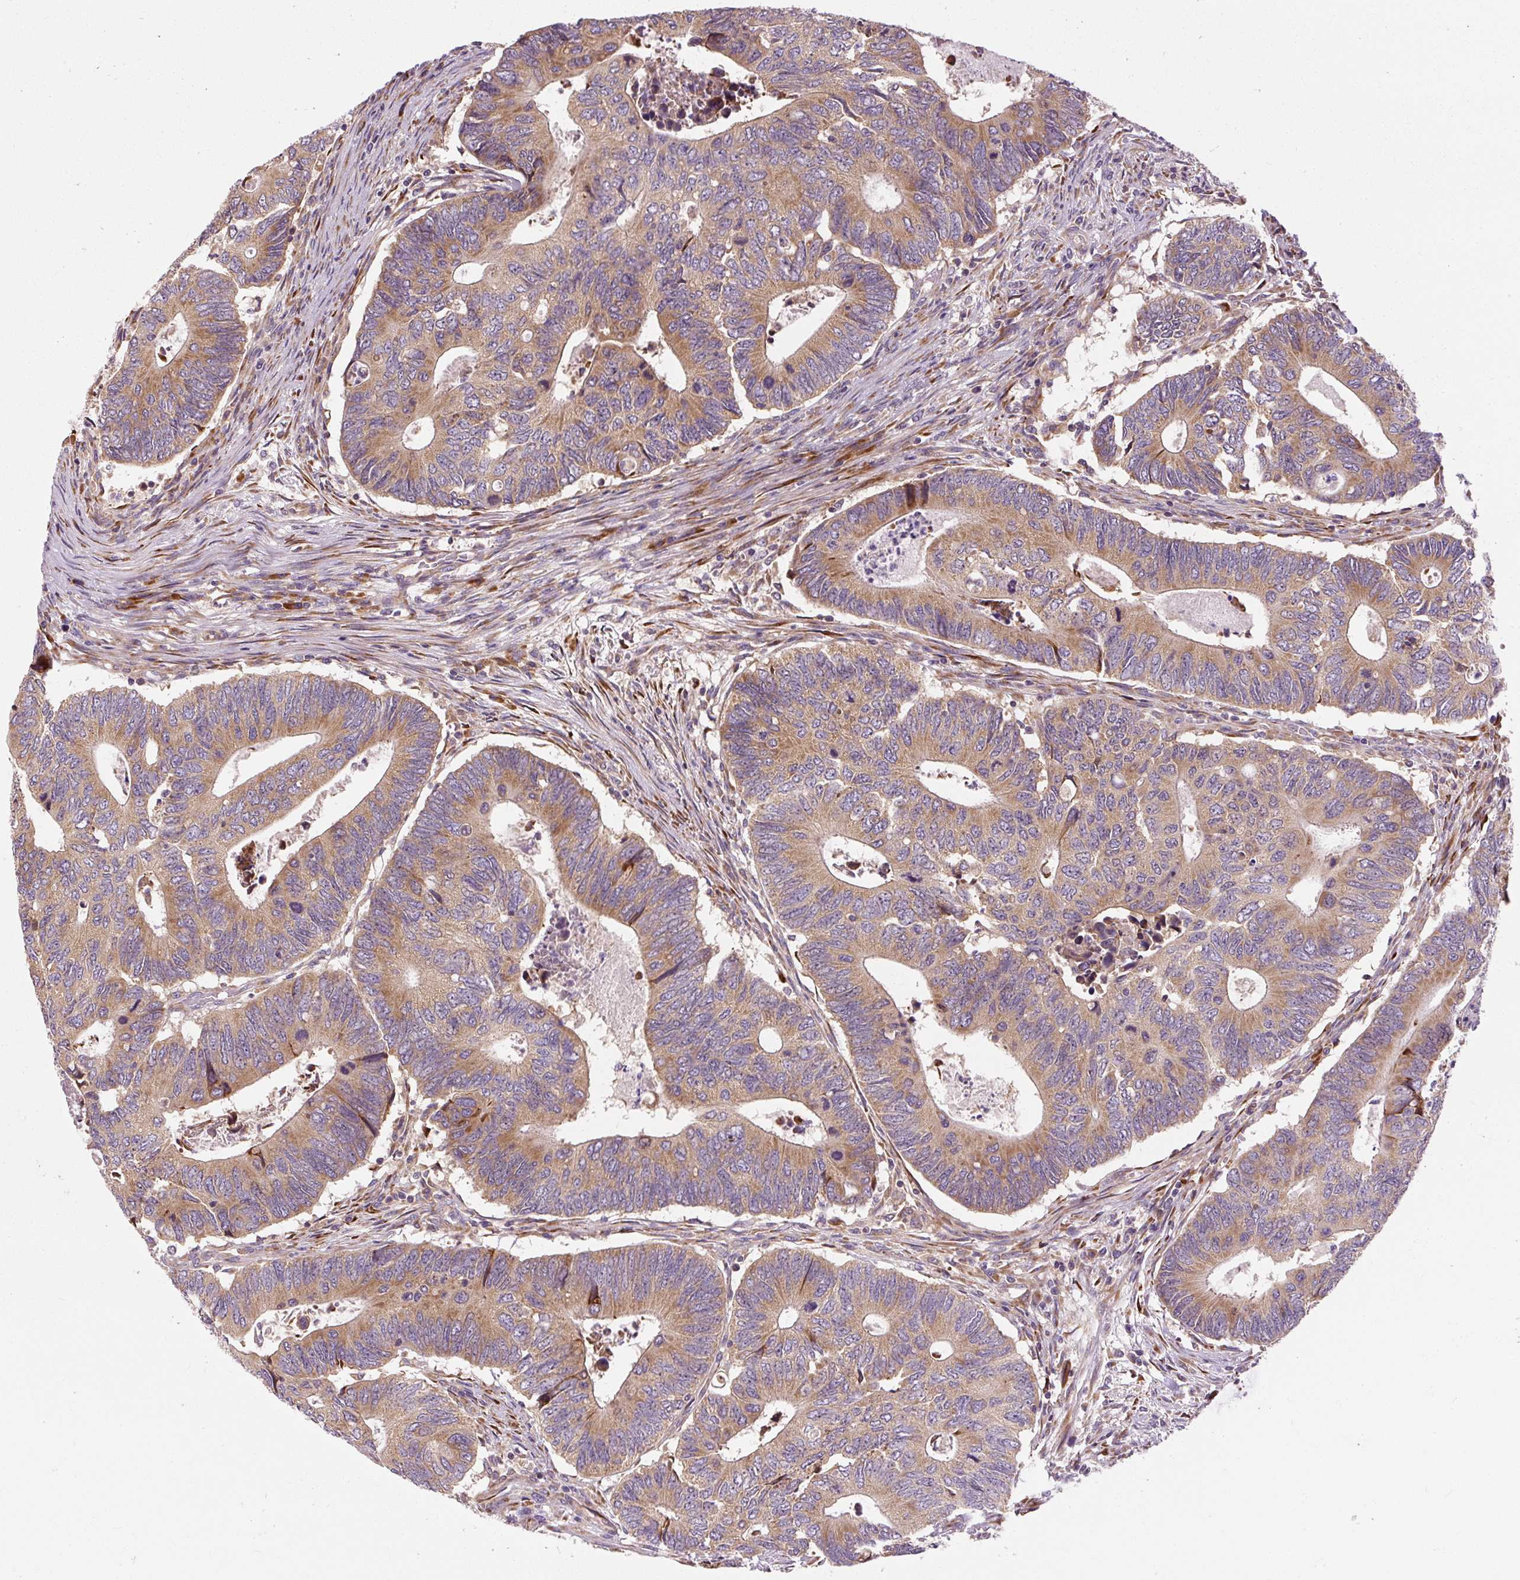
{"staining": {"intensity": "moderate", "quantity": ">75%", "location": "cytoplasmic/membranous"}, "tissue": "colorectal cancer", "cell_type": "Tumor cells", "image_type": "cancer", "snomed": [{"axis": "morphology", "description": "Adenocarcinoma, NOS"}, {"axis": "topography", "description": "Colon"}], "caption": "Colorectal cancer (adenocarcinoma) stained for a protein exhibits moderate cytoplasmic/membranous positivity in tumor cells. (DAB (3,3'-diaminobenzidine) IHC, brown staining for protein, blue staining for nuclei).", "gene": "PRSS48", "patient": {"sex": "male", "age": 87}}